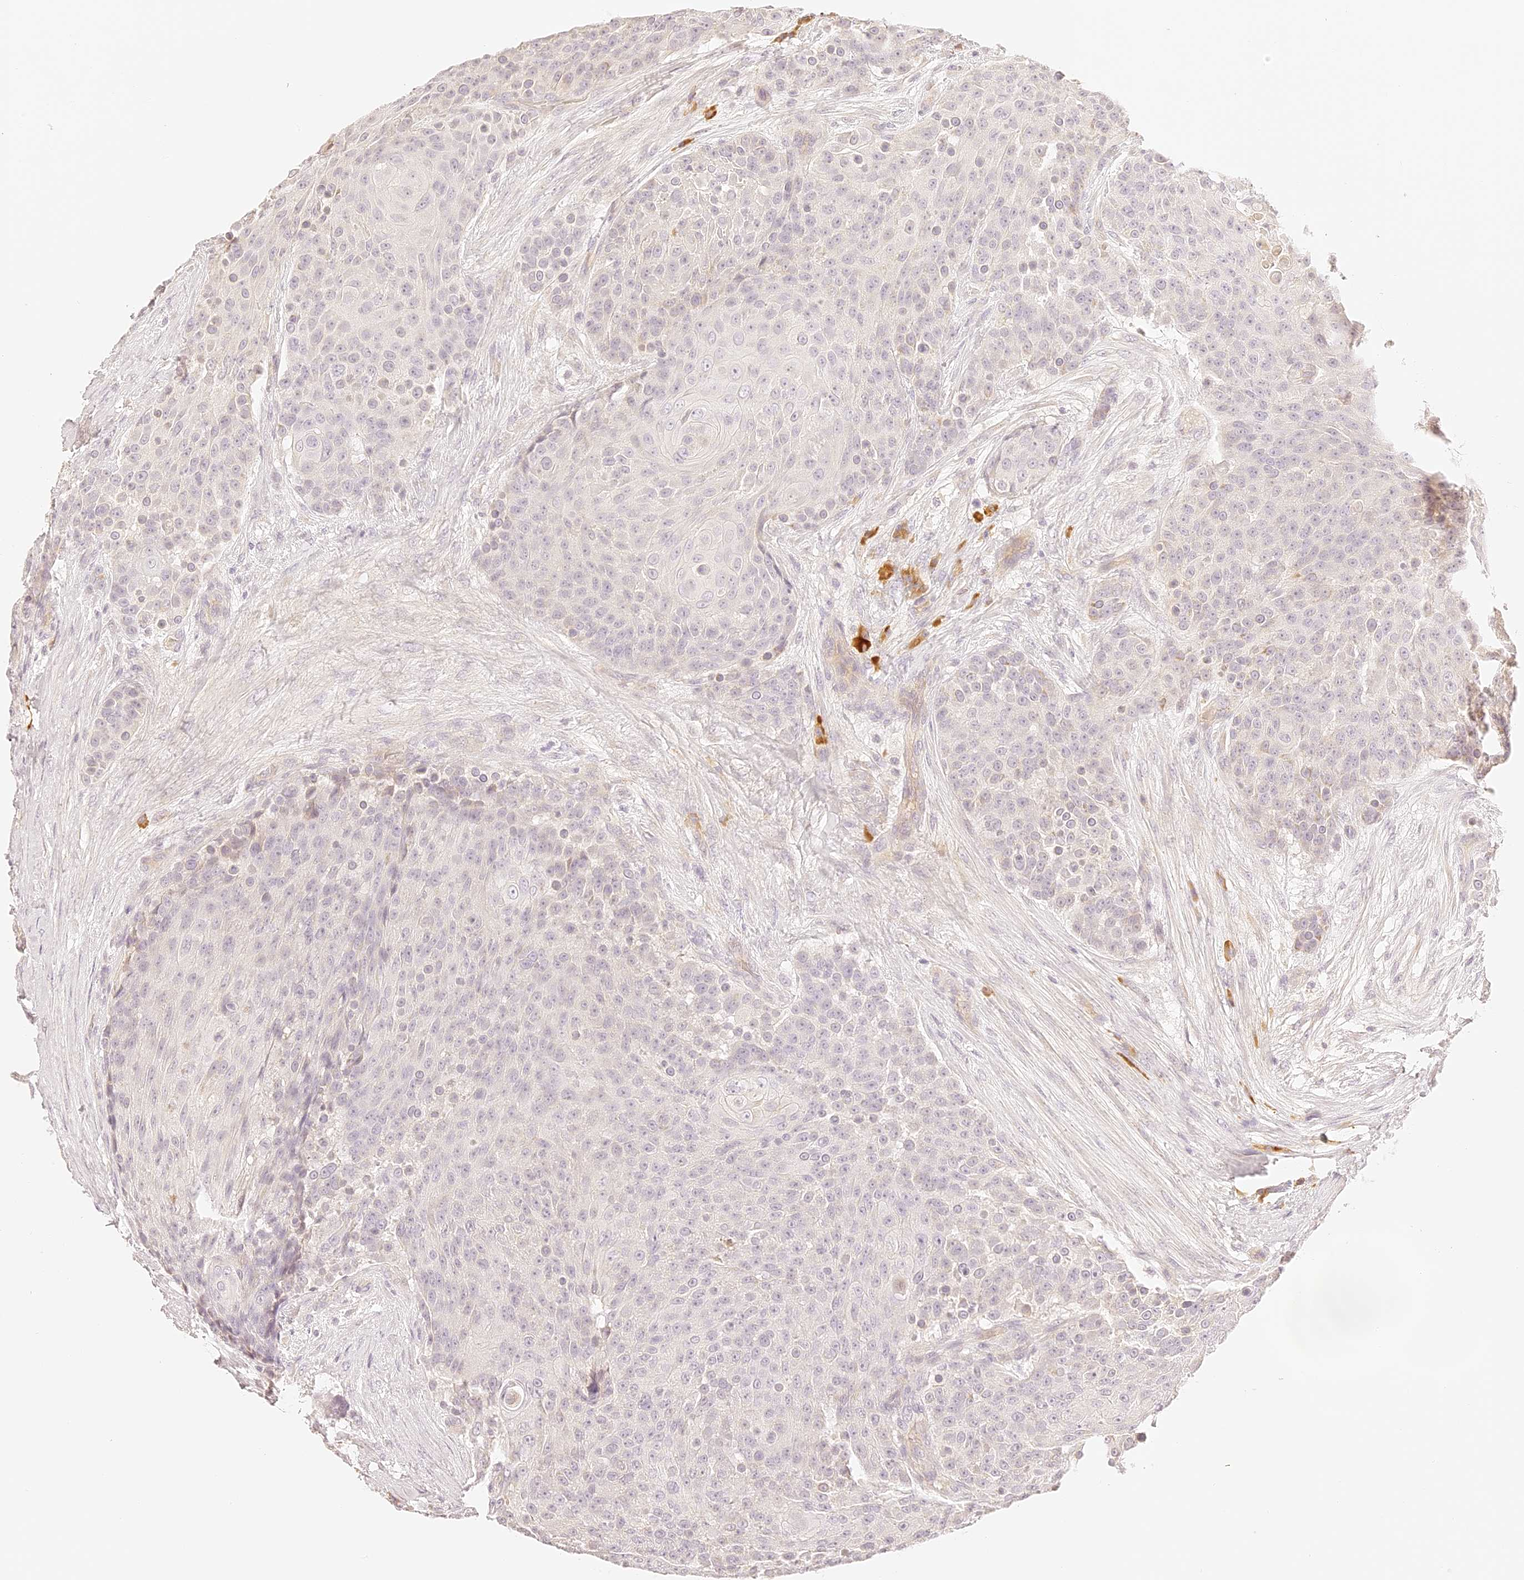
{"staining": {"intensity": "negative", "quantity": "none", "location": "none"}, "tissue": "urothelial cancer", "cell_type": "Tumor cells", "image_type": "cancer", "snomed": [{"axis": "morphology", "description": "Urothelial carcinoma, High grade"}, {"axis": "topography", "description": "Urinary bladder"}], "caption": "Tumor cells show no significant expression in urothelial carcinoma (high-grade).", "gene": "TRIM45", "patient": {"sex": "female", "age": 63}}